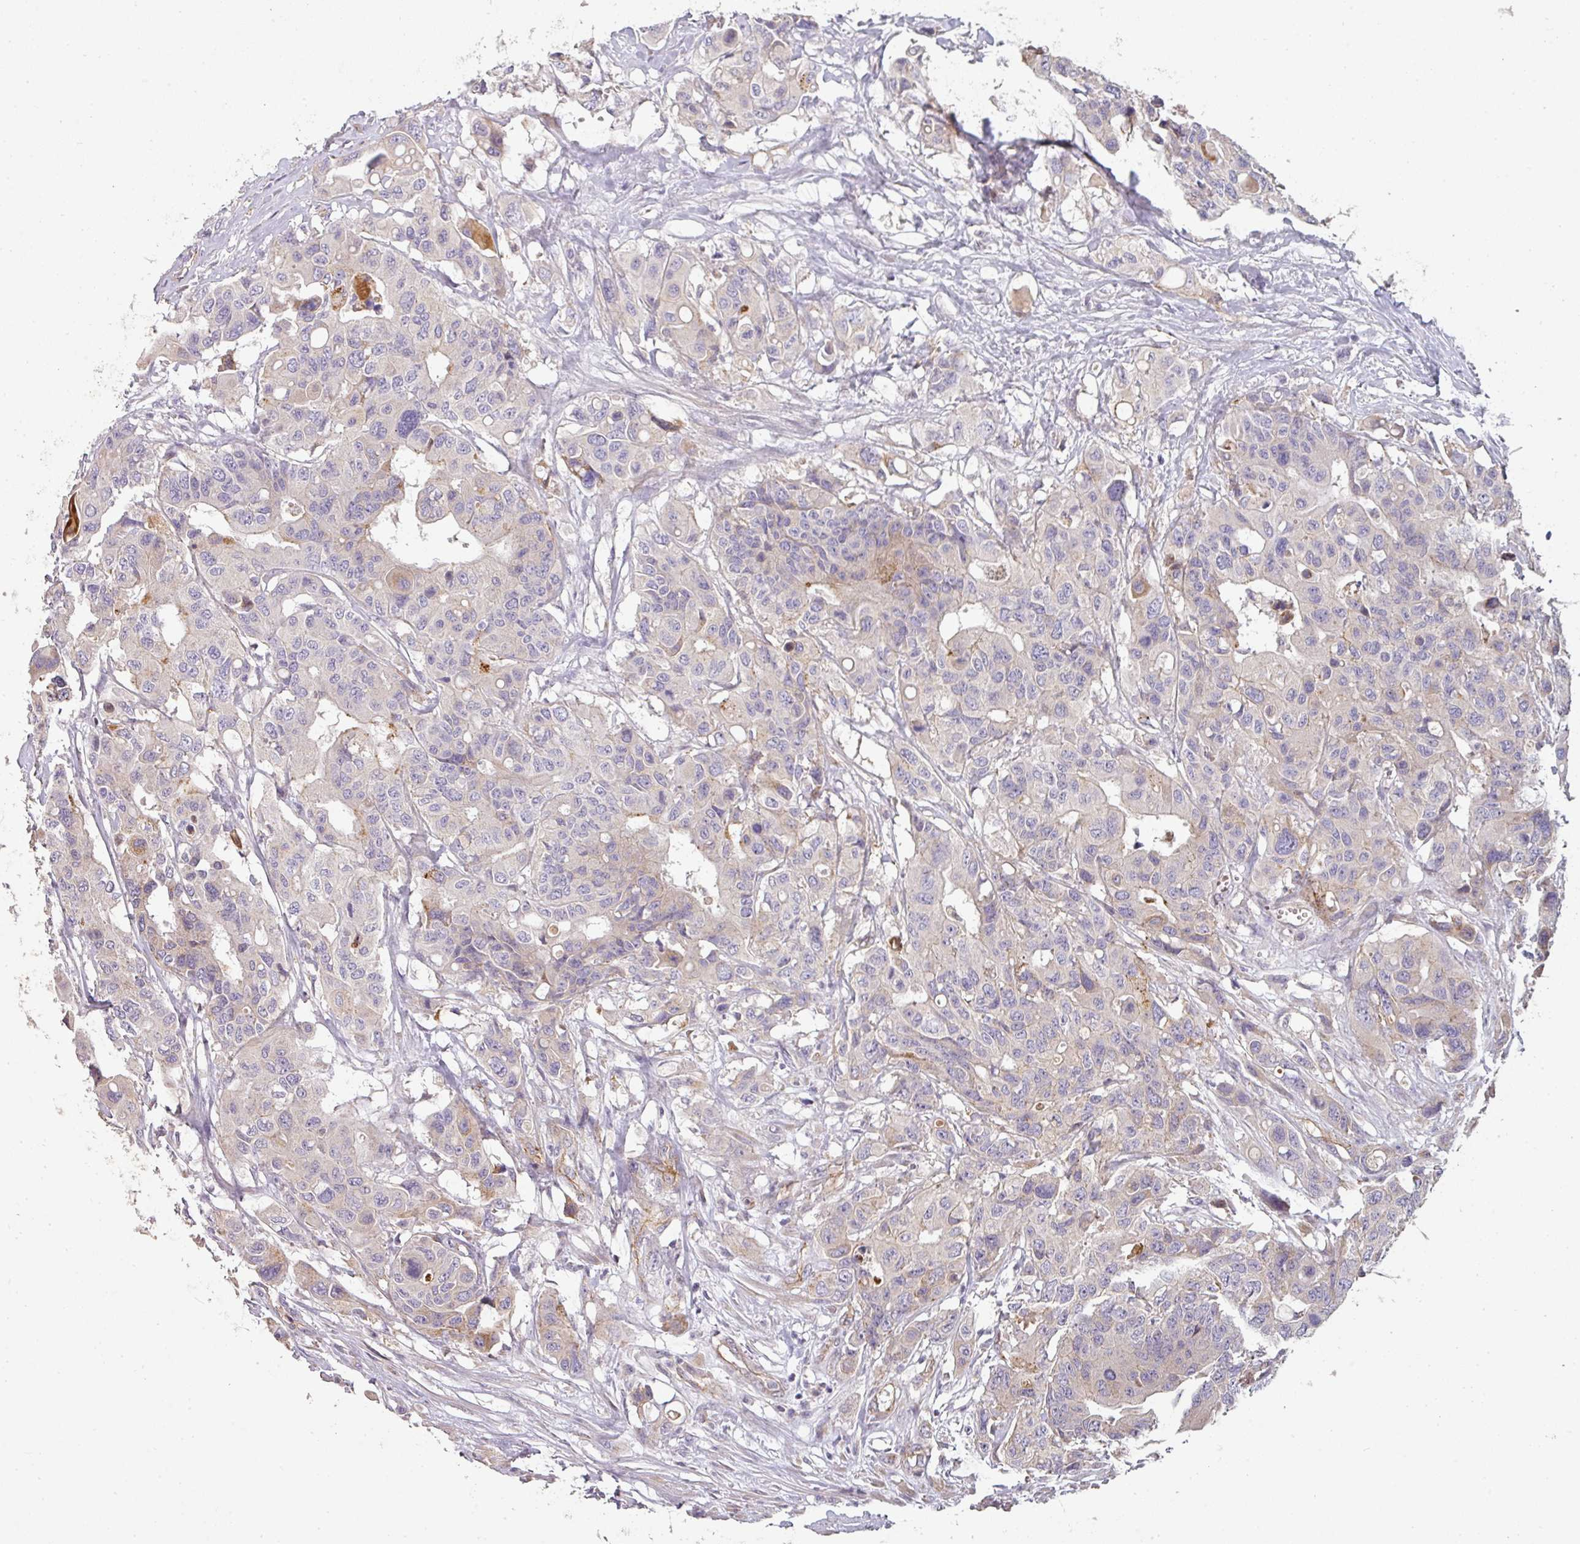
{"staining": {"intensity": "negative", "quantity": "none", "location": "none"}, "tissue": "colorectal cancer", "cell_type": "Tumor cells", "image_type": "cancer", "snomed": [{"axis": "morphology", "description": "Adenocarcinoma, NOS"}, {"axis": "topography", "description": "Colon"}], "caption": "Micrograph shows no significant protein positivity in tumor cells of adenocarcinoma (colorectal).", "gene": "PCDH1", "patient": {"sex": "male", "age": 77}}